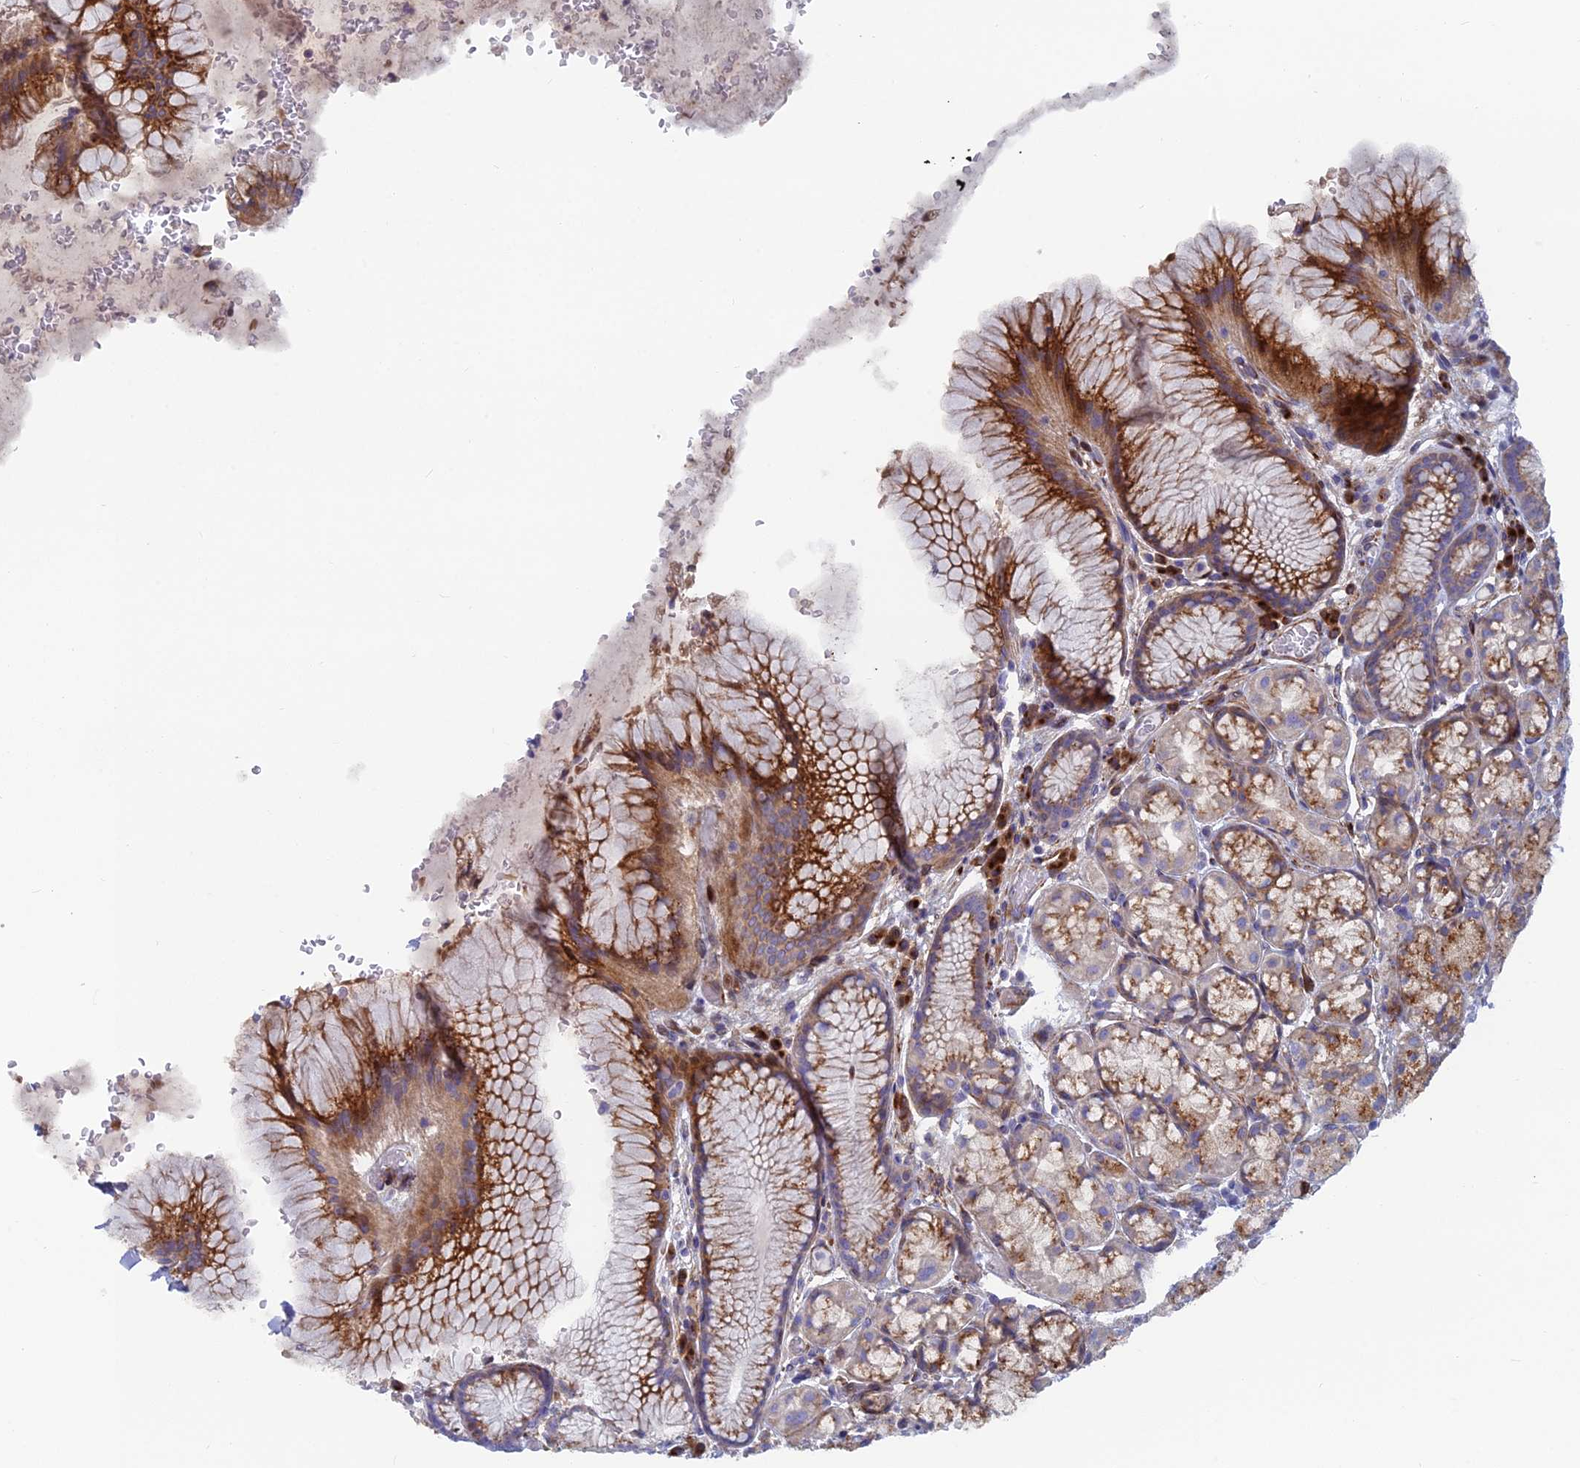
{"staining": {"intensity": "strong", "quantity": "25%-75%", "location": "cytoplasmic/membranous"}, "tissue": "stomach", "cell_type": "Glandular cells", "image_type": "normal", "snomed": [{"axis": "morphology", "description": "Normal tissue, NOS"}, {"axis": "topography", "description": "Stomach"}], "caption": "High-power microscopy captured an immunohistochemistry photomicrograph of benign stomach, revealing strong cytoplasmic/membranous staining in approximately 25%-75% of glandular cells.", "gene": "B9D2", "patient": {"sex": "male", "age": 63}}